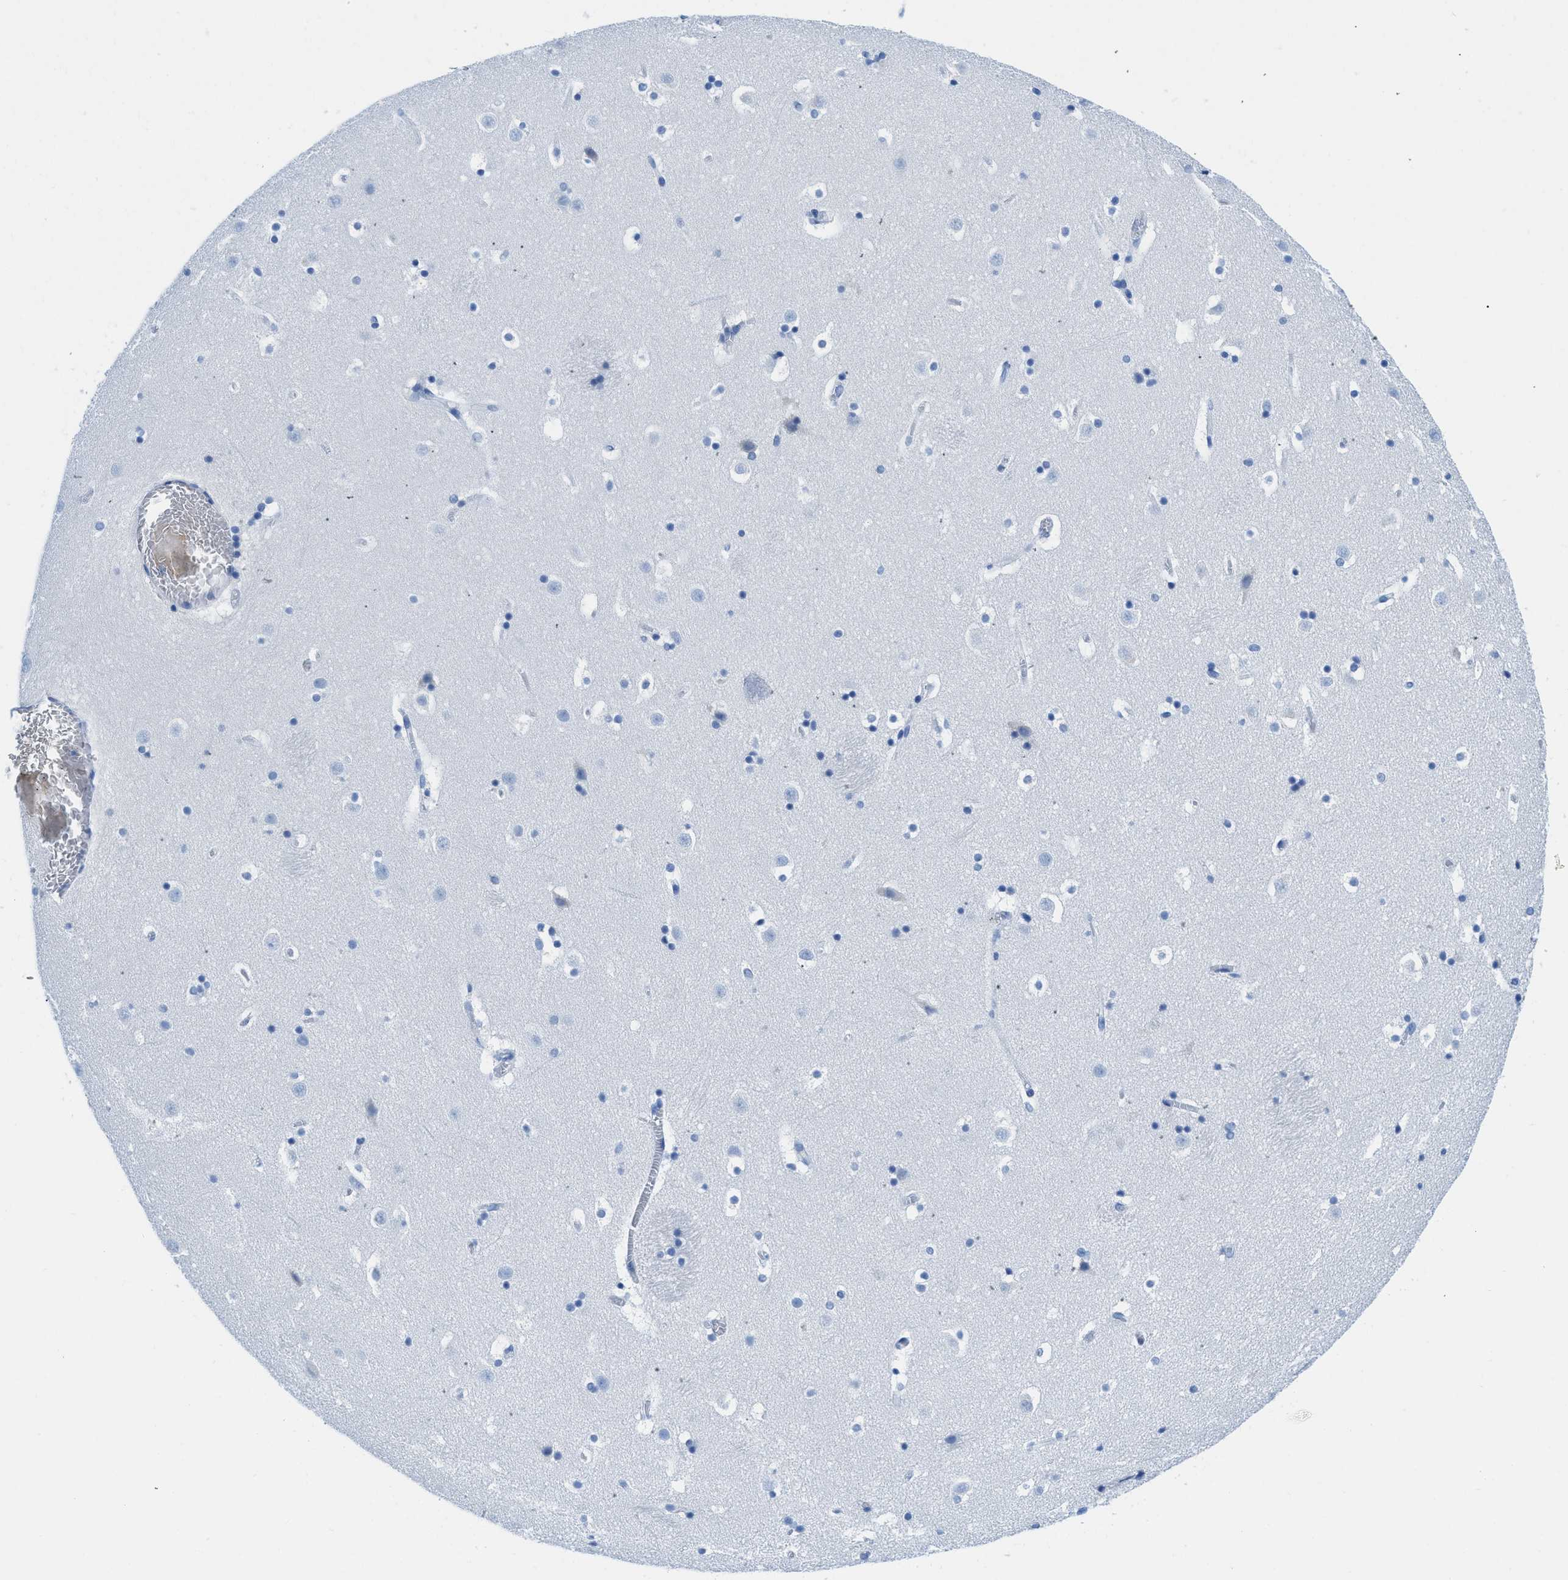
{"staining": {"intensity": "negative", "quantity": "none", "location": "none"}, "tissue": "caudate", "cell_type": "Glial cells", "image_type": "normal", "snomed": [{"axis": "morphology", "description": "Normal tissue, NOS"}, {"axis": "topography", "description": "Lateral ventricle wall"}], "caption": "This is a photomicrograph of IHC staining of normal caudate, which shows no expression in glial cells.", "gene": "COL3A1", "patient": {"sex": "male", "age": 45}}